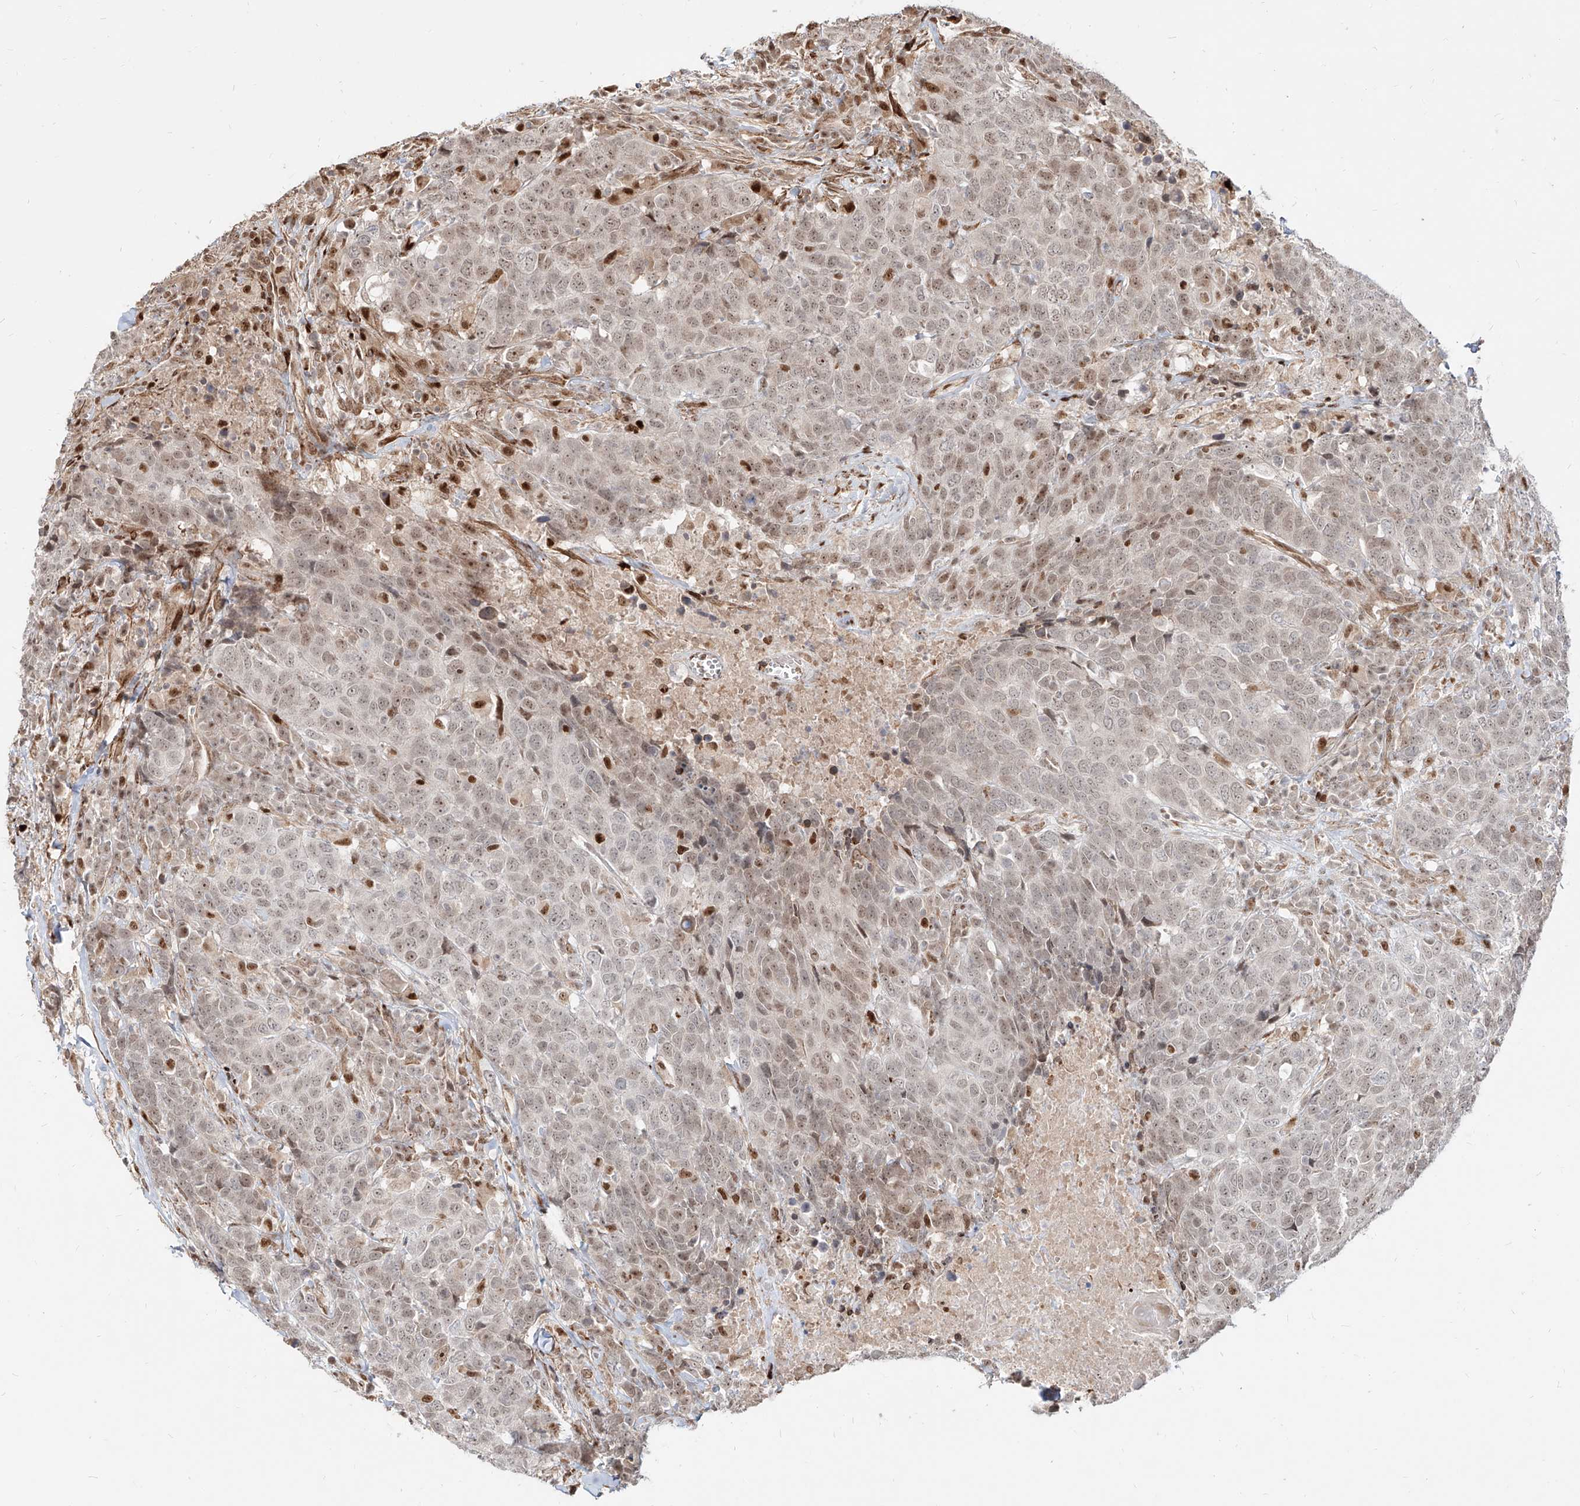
{"staining": {"intensity": "weak", "quantity": "25%-75%", "location": "nuclear"}, "tissue": "head and neck cancer", "cell_type": "Tumor cells", "image_type": "cancer", "snomed": [{"axis": "morphology", "description": "Squamous cell carcinoma, NOS"}, {"axis": "topography", "description": "Head-Neck"}], "caption": "Head and neck squamous cell carcinoma was stained to show a protein in brown. There is low levels of weak nuclear staining in approximately 25%-75% of tumor cells. The staining was performed using DAB to visualize the protein expression in brown, while the nuclei were stained in blue with hematoxylin (Magnification: 20x).", "gene": "ZNF710", "patient": {"sex": "male", "age": 66}}